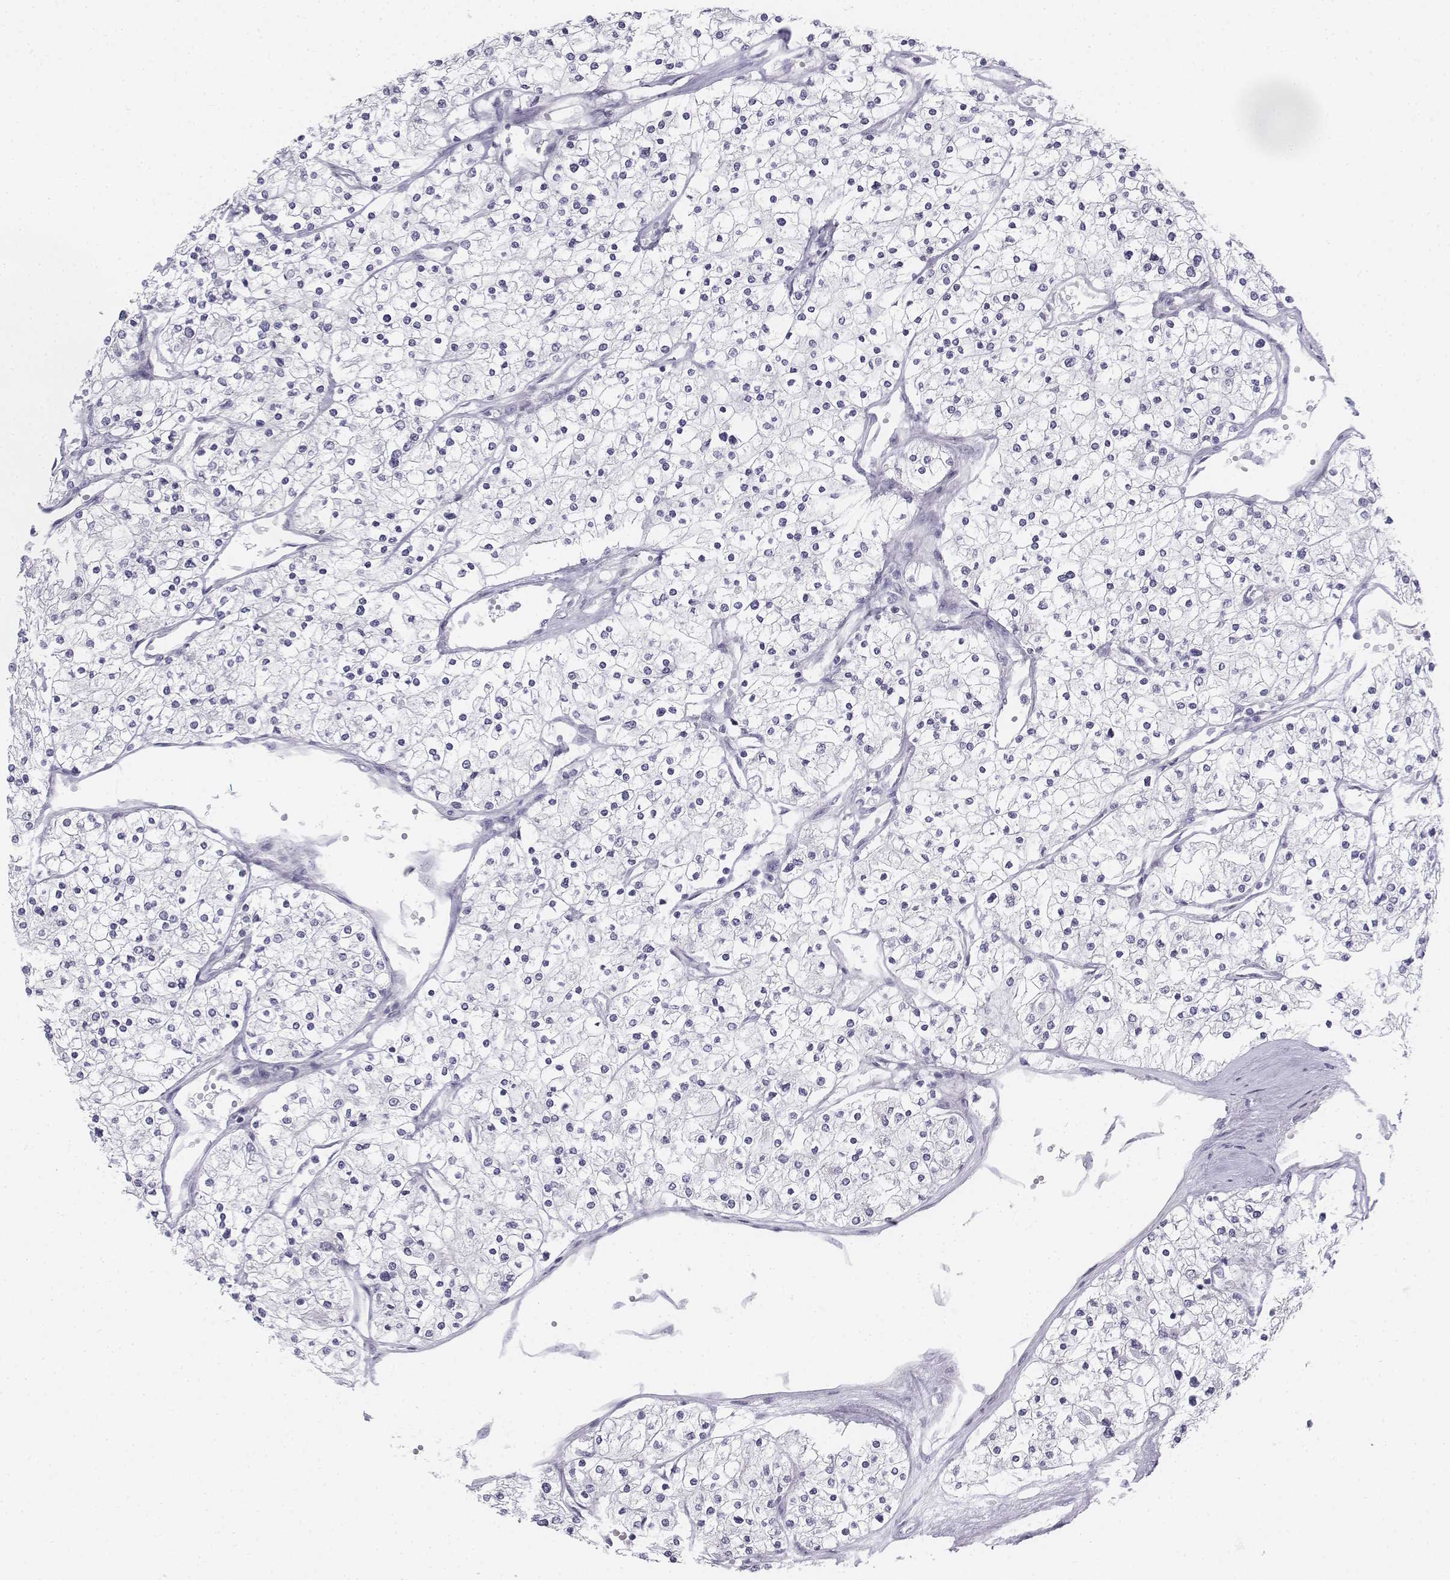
{"staining": {"intensity": "negative", "quantity": "none", "location": "none"}, "tissue": "renal cancer", "cell_type": "Tumor cells", "image_type": "cancer", "snomed": [{"axis": "morphology", "description": "Adenocarcinoma, NOS"}, {"axis": "topography", "description": "Kidney"}], "caption": "Histopathology image shows no protein positivity in tumor cells of adenocarcinoma (renal) tissue. (Stains: DAB IHC with hematoxylin counter stain, Microscopy: brightfield microscopy at high magnification).", "gene": "TH", "patient": {"sex": "male", "age": 80}}